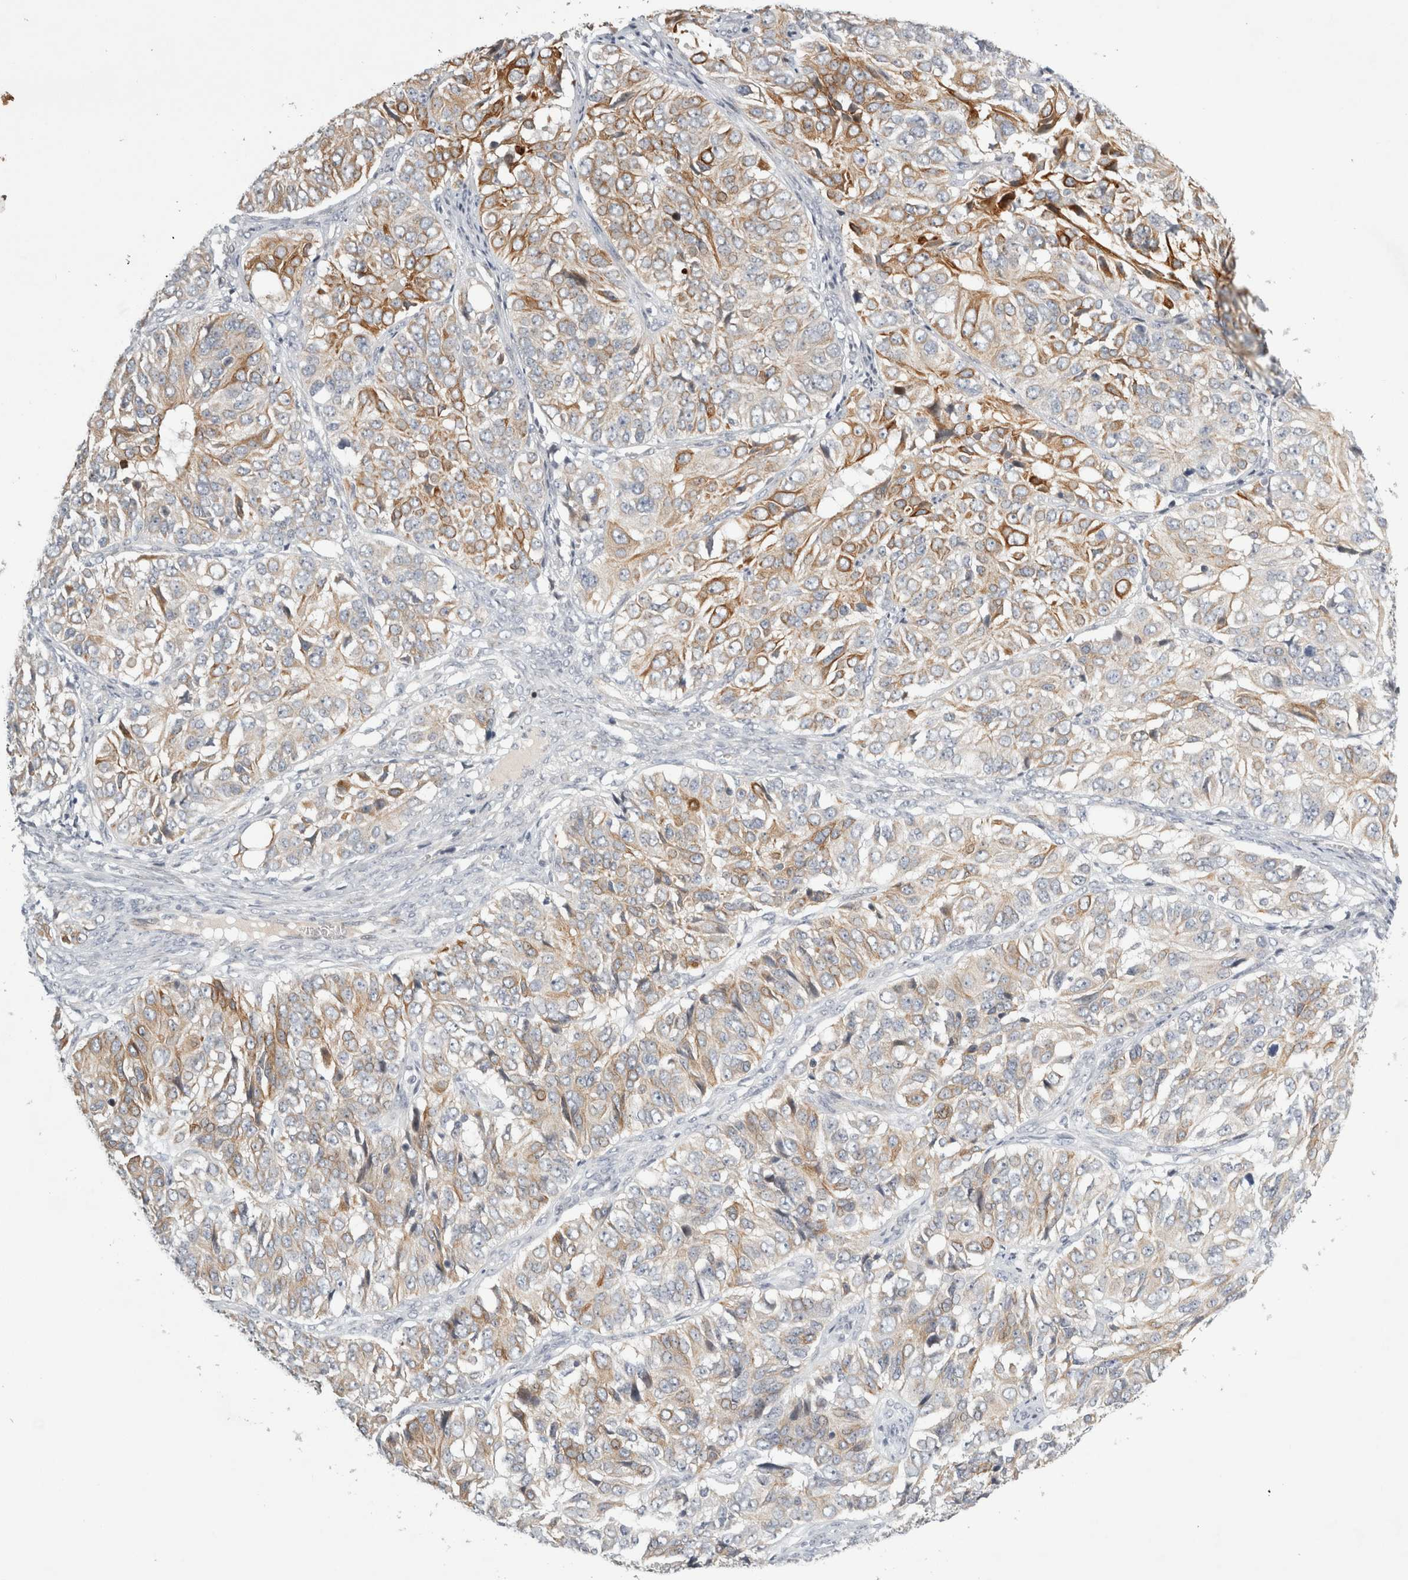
{"staining": {"intensity": "moderate", "quantity": "<25%", "location": "cytoplasmic/membranous"}, "tissue": "ovarian cancer", "cell_type": "Tumor cells", "image_type": "cancer", "snomed": [{"axis": "morphology", "description": "Carcinoma, endometroid"}, {"axis": "topography", "description": "Ovary"}], "caption": "A photomicrograph of human ovarian cancer (endometroid carcinoma) stained for a protein displays moderate cytoplasmic/membranous brown staining in tumor cells. (brown staining indicates protein expression, while blue staining denotes nuclei).", "gene": "UTP25", "patient": {"sex": "female", "age": 51}}